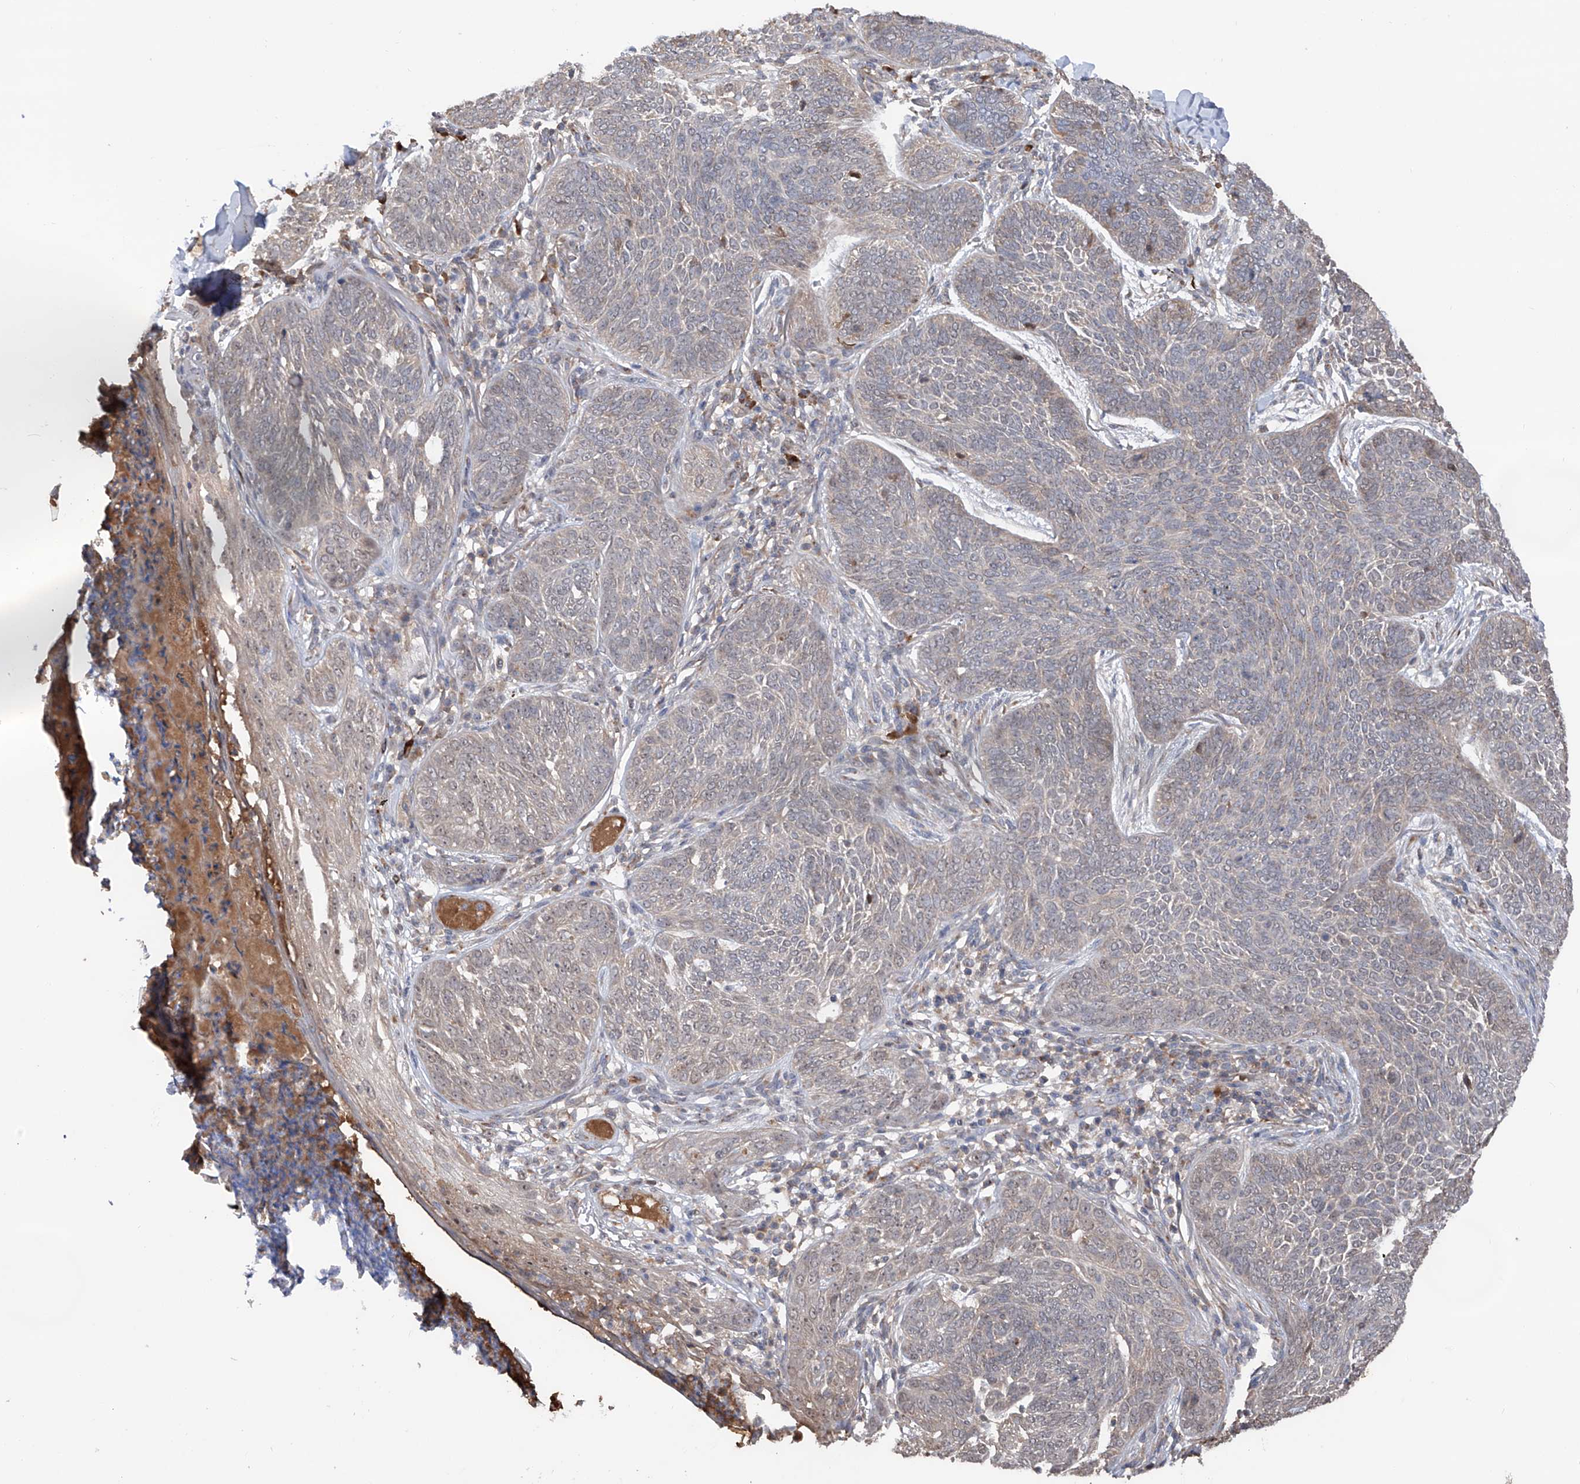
{"staining": {"intensity": "weak", "quantity": "25%-75%", "location": "cytoplasmic/membranous"}, "tissue": "skin cancer", "cell_type": "Tumor cells", "image_type": "cancer", "snomed": [{"axis": "morphology", "description": "Basal cell carcinoma"}, {"axis": "topography", "description": "Skin"}], "caption": "Skin cancer (basal cell carcinoma) stained with IHC exhibits weak cytoplasmic/membranous expression in about 25%-75% of tumor cells. (Stains: DAB (3,3'-diaminobenzidine) in brown, nuclei in blue, Microscopy: brightfield microscopy at high magnification).", "gene": "EDN1", "patient": {"sex": "male", "age": 85}}